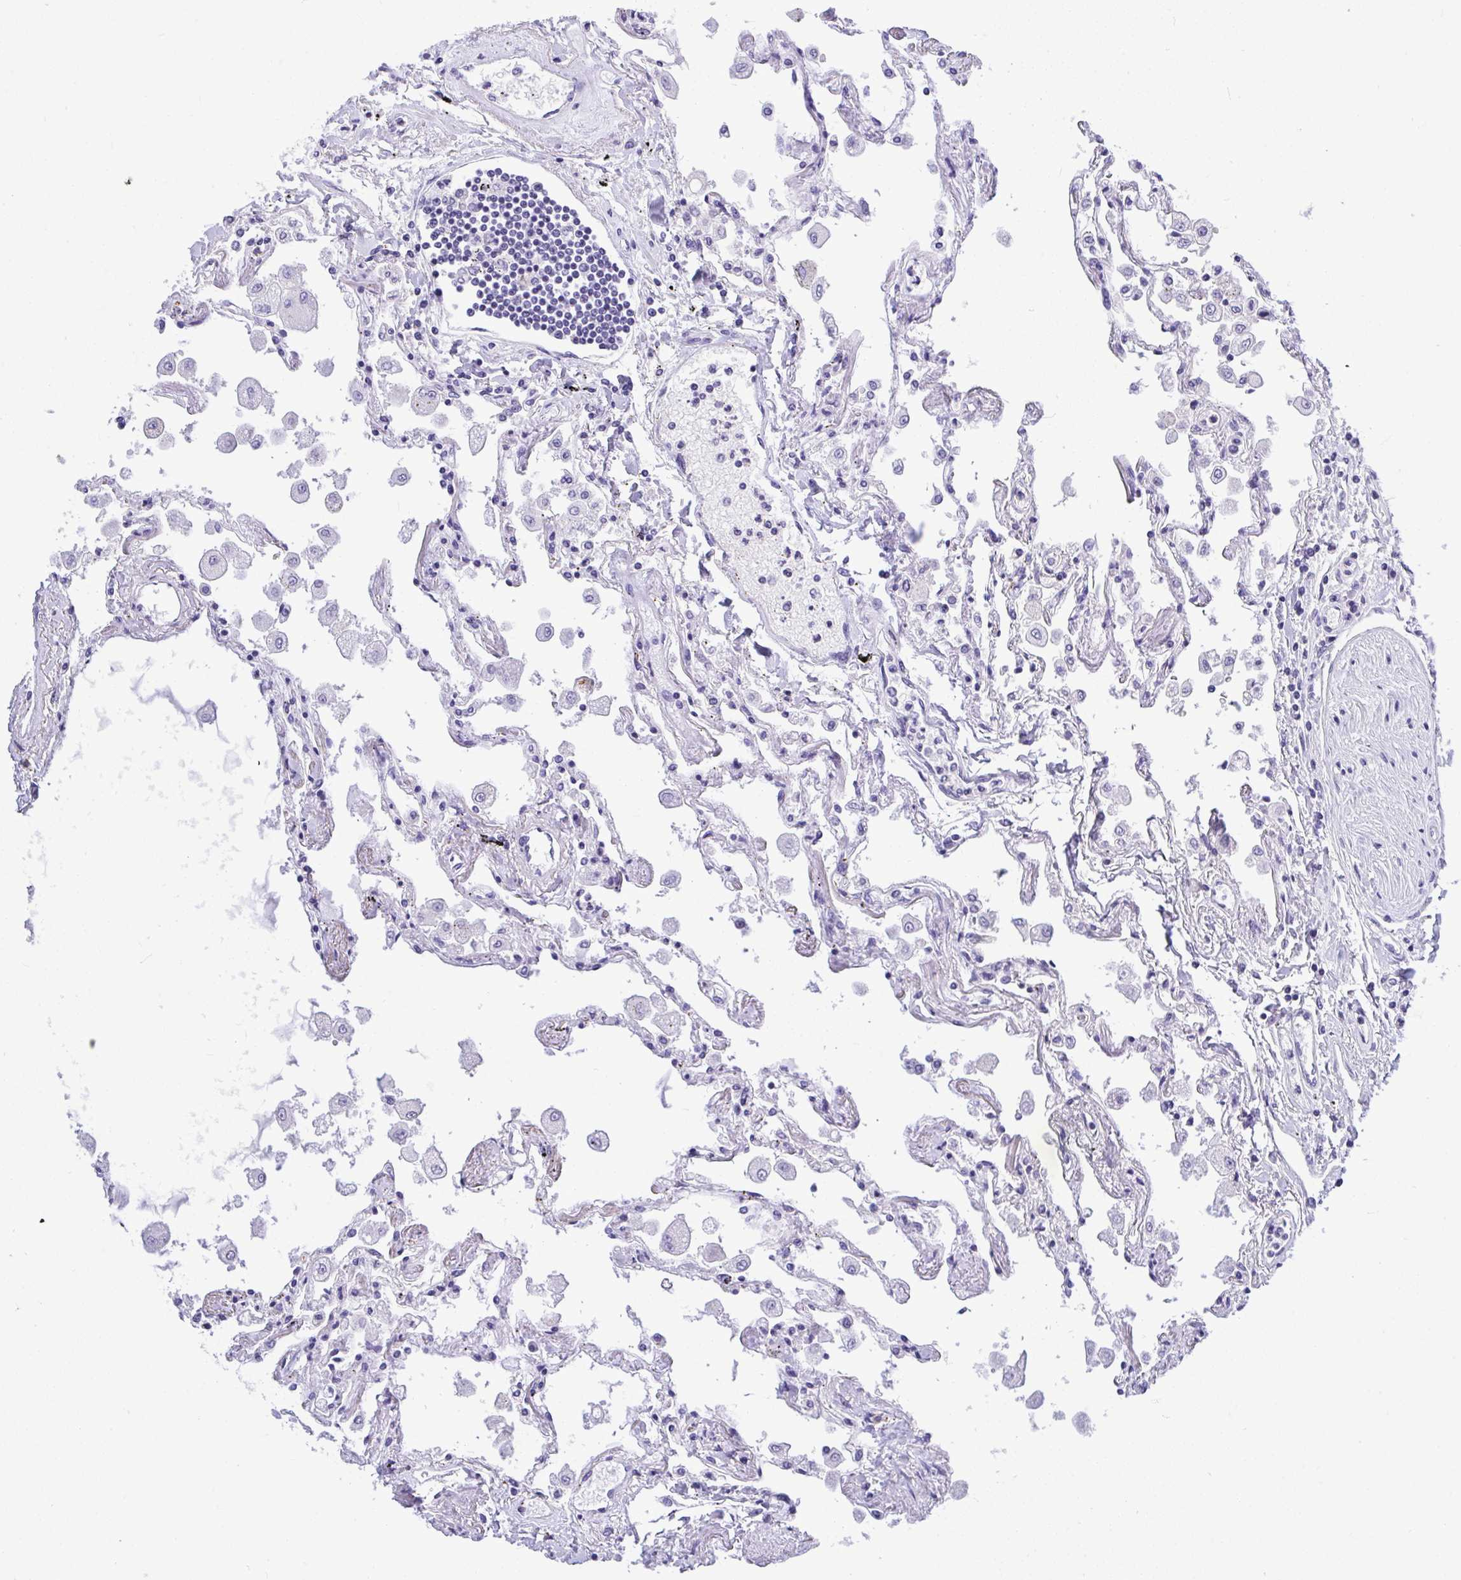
{"staining": {"intensity": "negative", "quantity": "none", "location": "none"}, "tissue": "lung", "cell_type": "Alveolar cells", "image_type": "normal", "snomed": [{"axis": "morphology", "description": "Normal tissue, NOS"}, {"axis": "morphology", "description": "Adenocarcinoma, NOS"}, {"axis": "topography", "description": "Cartilage tissue"}, {"axis": "topography", "description": "Lung"}], "caption": "This is a micrograph of immunohistochemistry staining of benign lung, which shows no staining in alveolar cells.", "gene": "THOP1", "patient": {"sex": "female", "age": 67}}